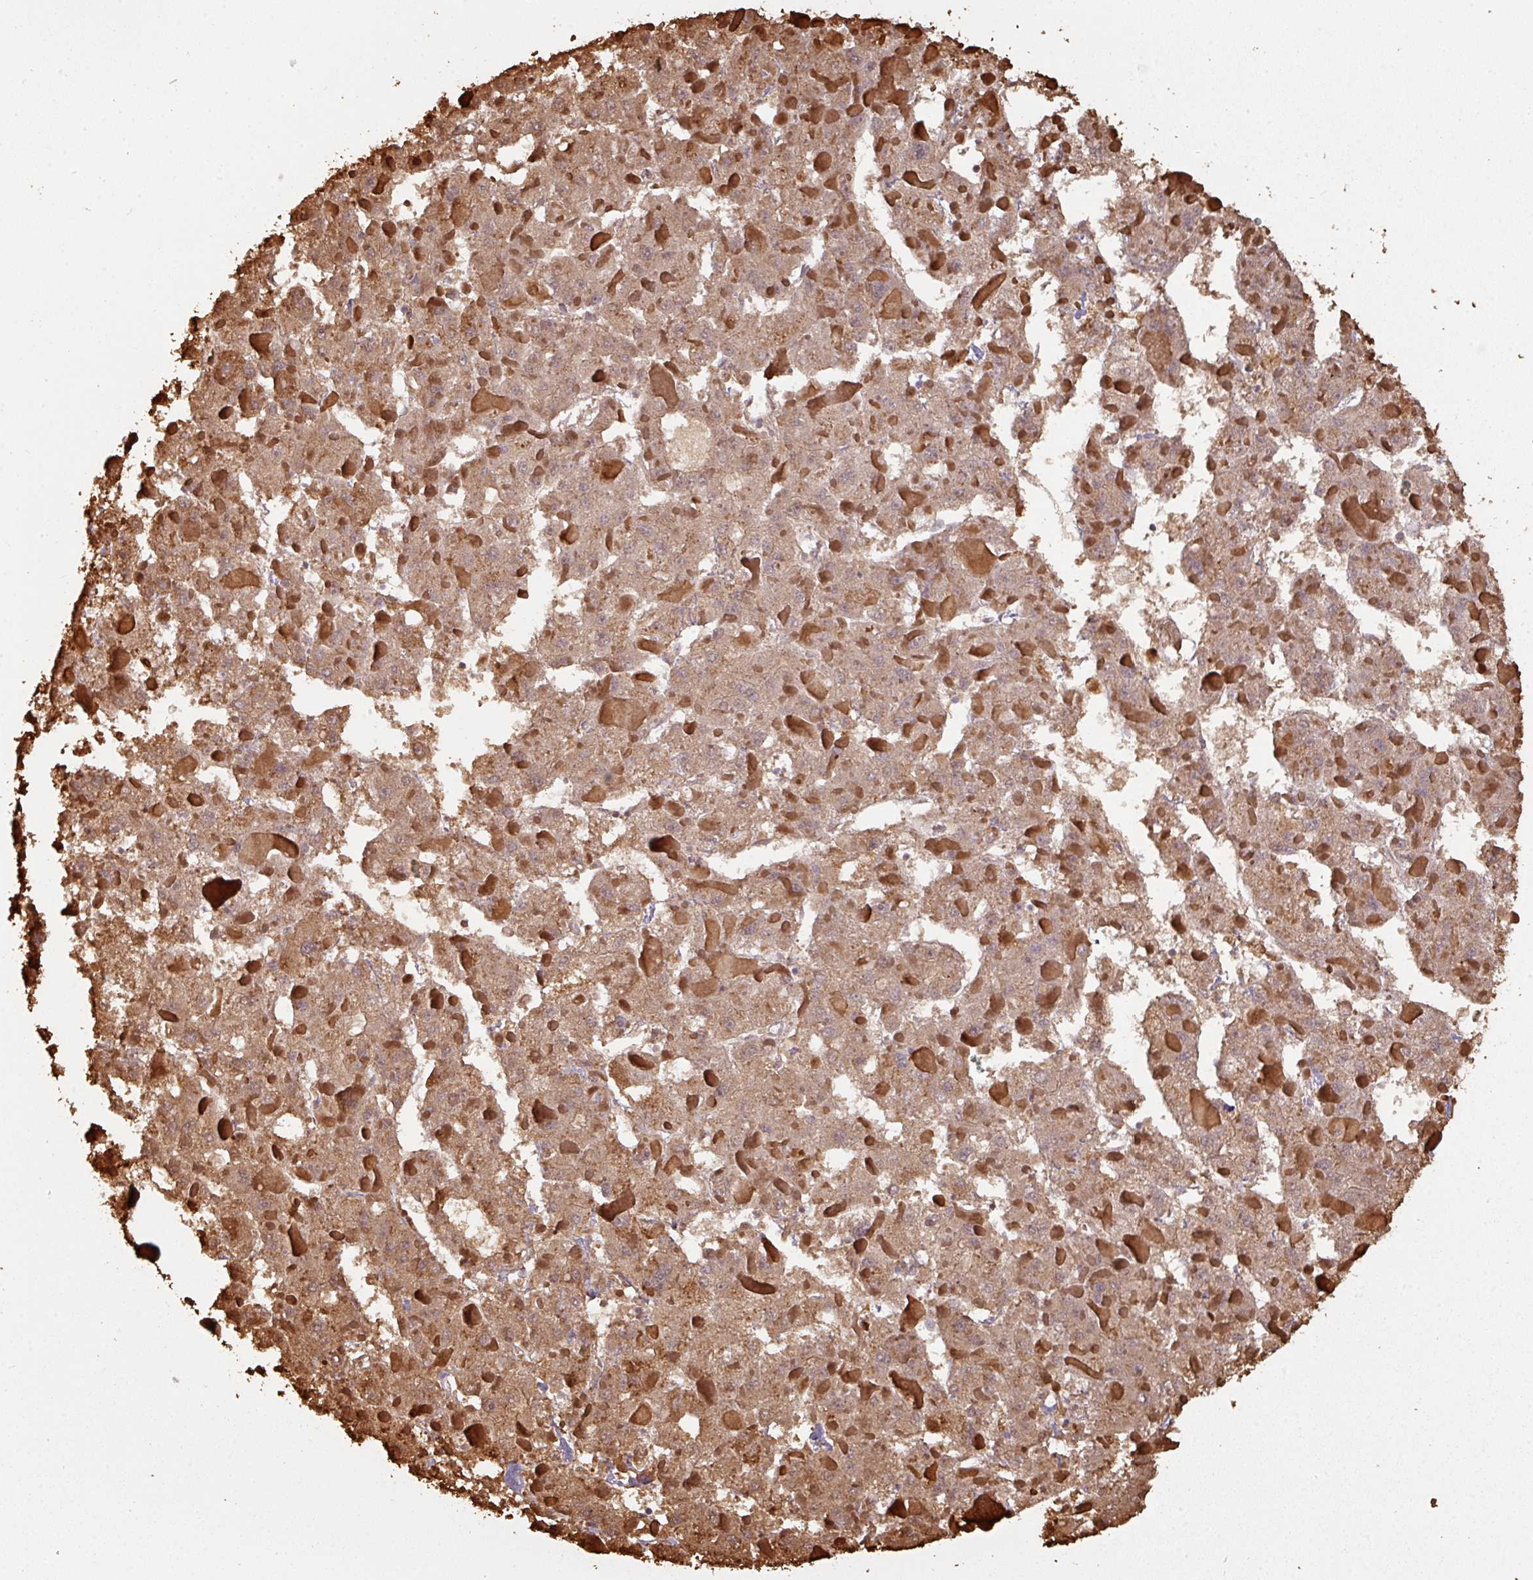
{"staining": {"intensity": "moderate", "quantity": ">75%", "location": "cytoplasmic/membranous"}, "tissue": "liver cancer", "cell_type": "Tumor cells", "image_type": "cancer", "snomed": [{"axis": "morphology", "description": "Carcinoma, Hepatocellular, NOS"}, {"axis": "topography", "description": "Liver"}], "caption": "Liver cancer stained with a protein marker shows moderate staining in tumor cells.", "gene": "CXCR5", "patient": {"sex": "female", "age": 73}}